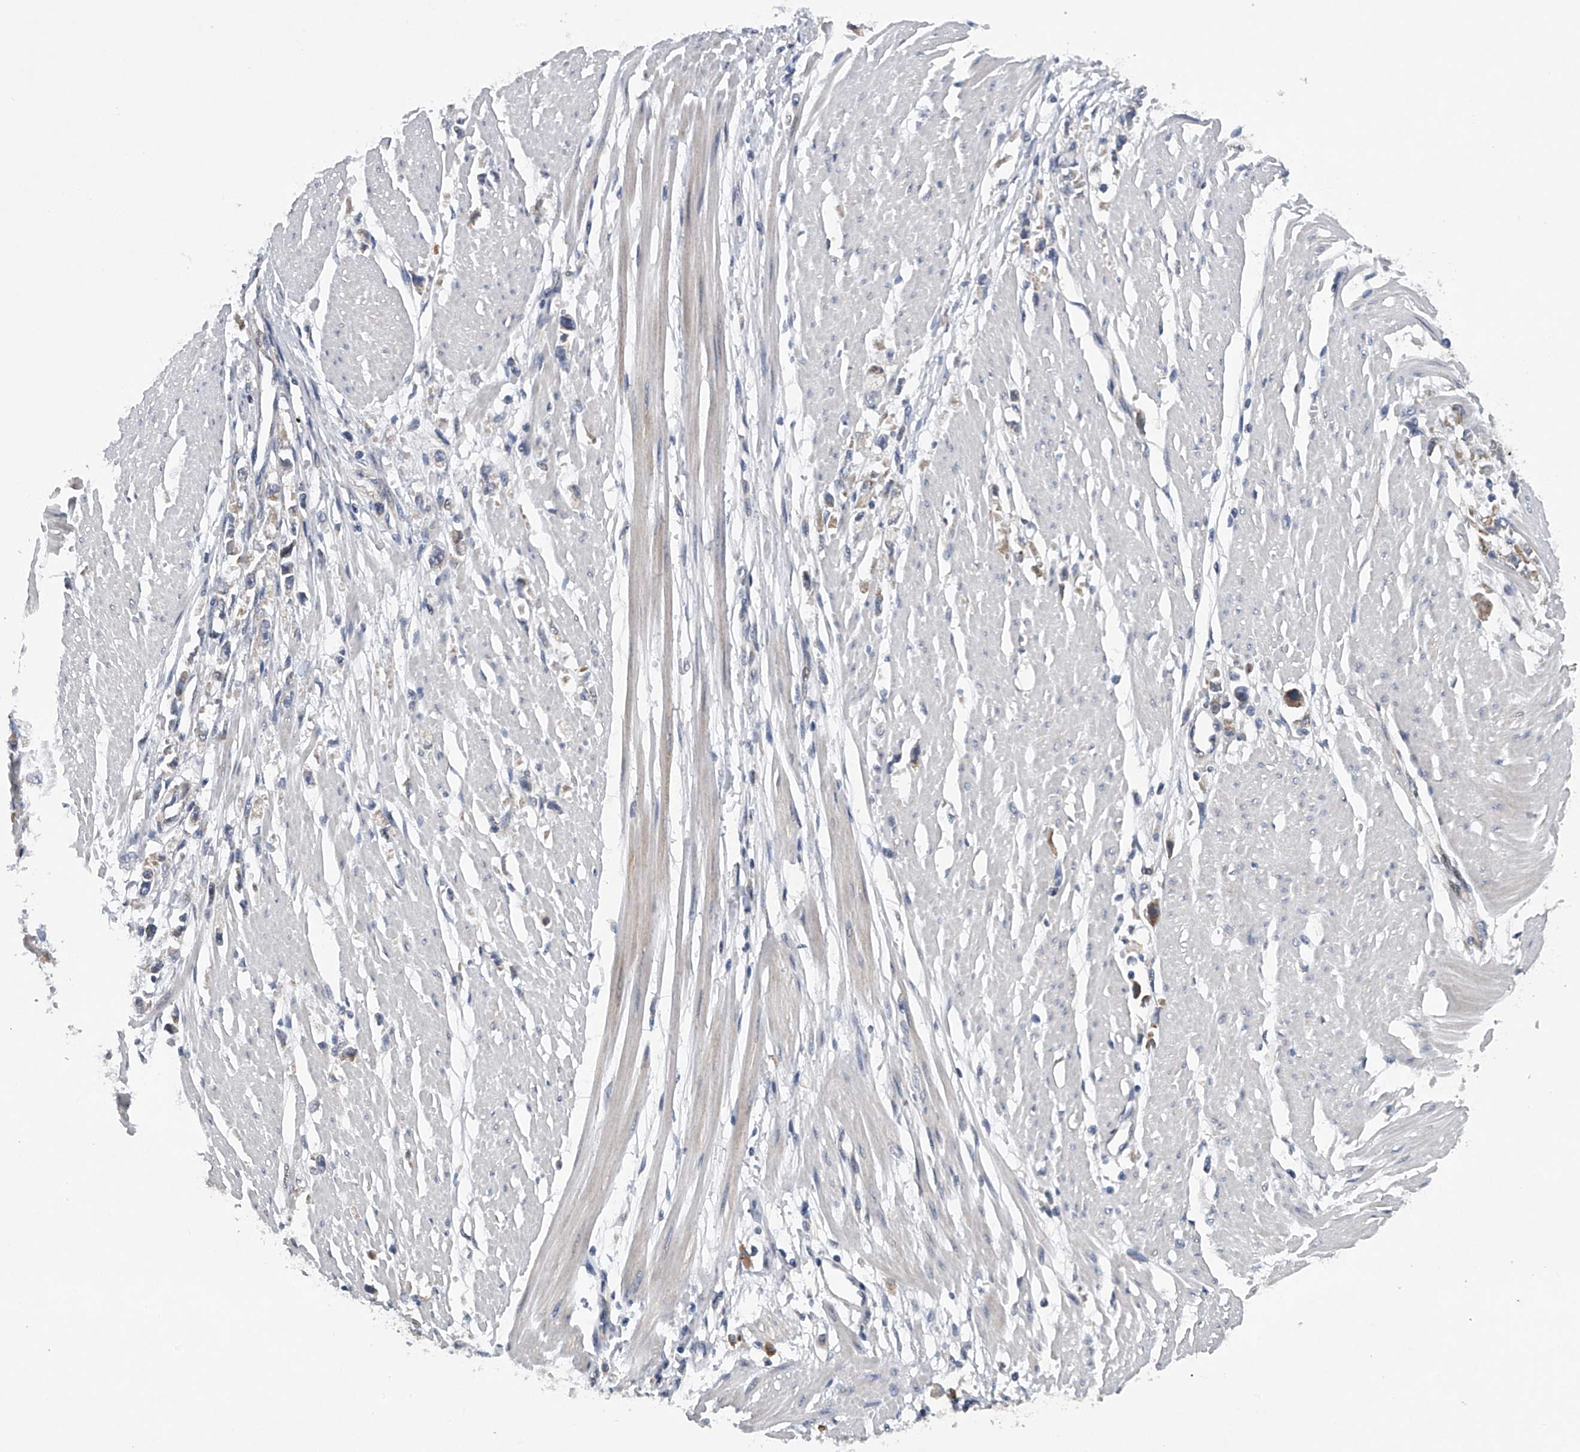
{"staining": {"intensity": "weak", "quantity": "<25%", "location": "cytoplasmic/membranous"}, "tissue": "stomach cancer", "cell_type": "Tumor cells", "image_type": "cancer", "snomed": [{"axis": "morphology", "description": "Adenocarcinoma, NOS"}, {"axis": "topography", "description": "Stomach"}], "caption": "A high-resolution histopathology image shows immunohistochemistry staining of stomach adenocarcinoma, which reveals no significant expression in tumor cells. (DAB immunohistochemistry with hematoxylin counter stain).", "gene": "RNF5", "patient": {"sex": "female", "age": 59}}